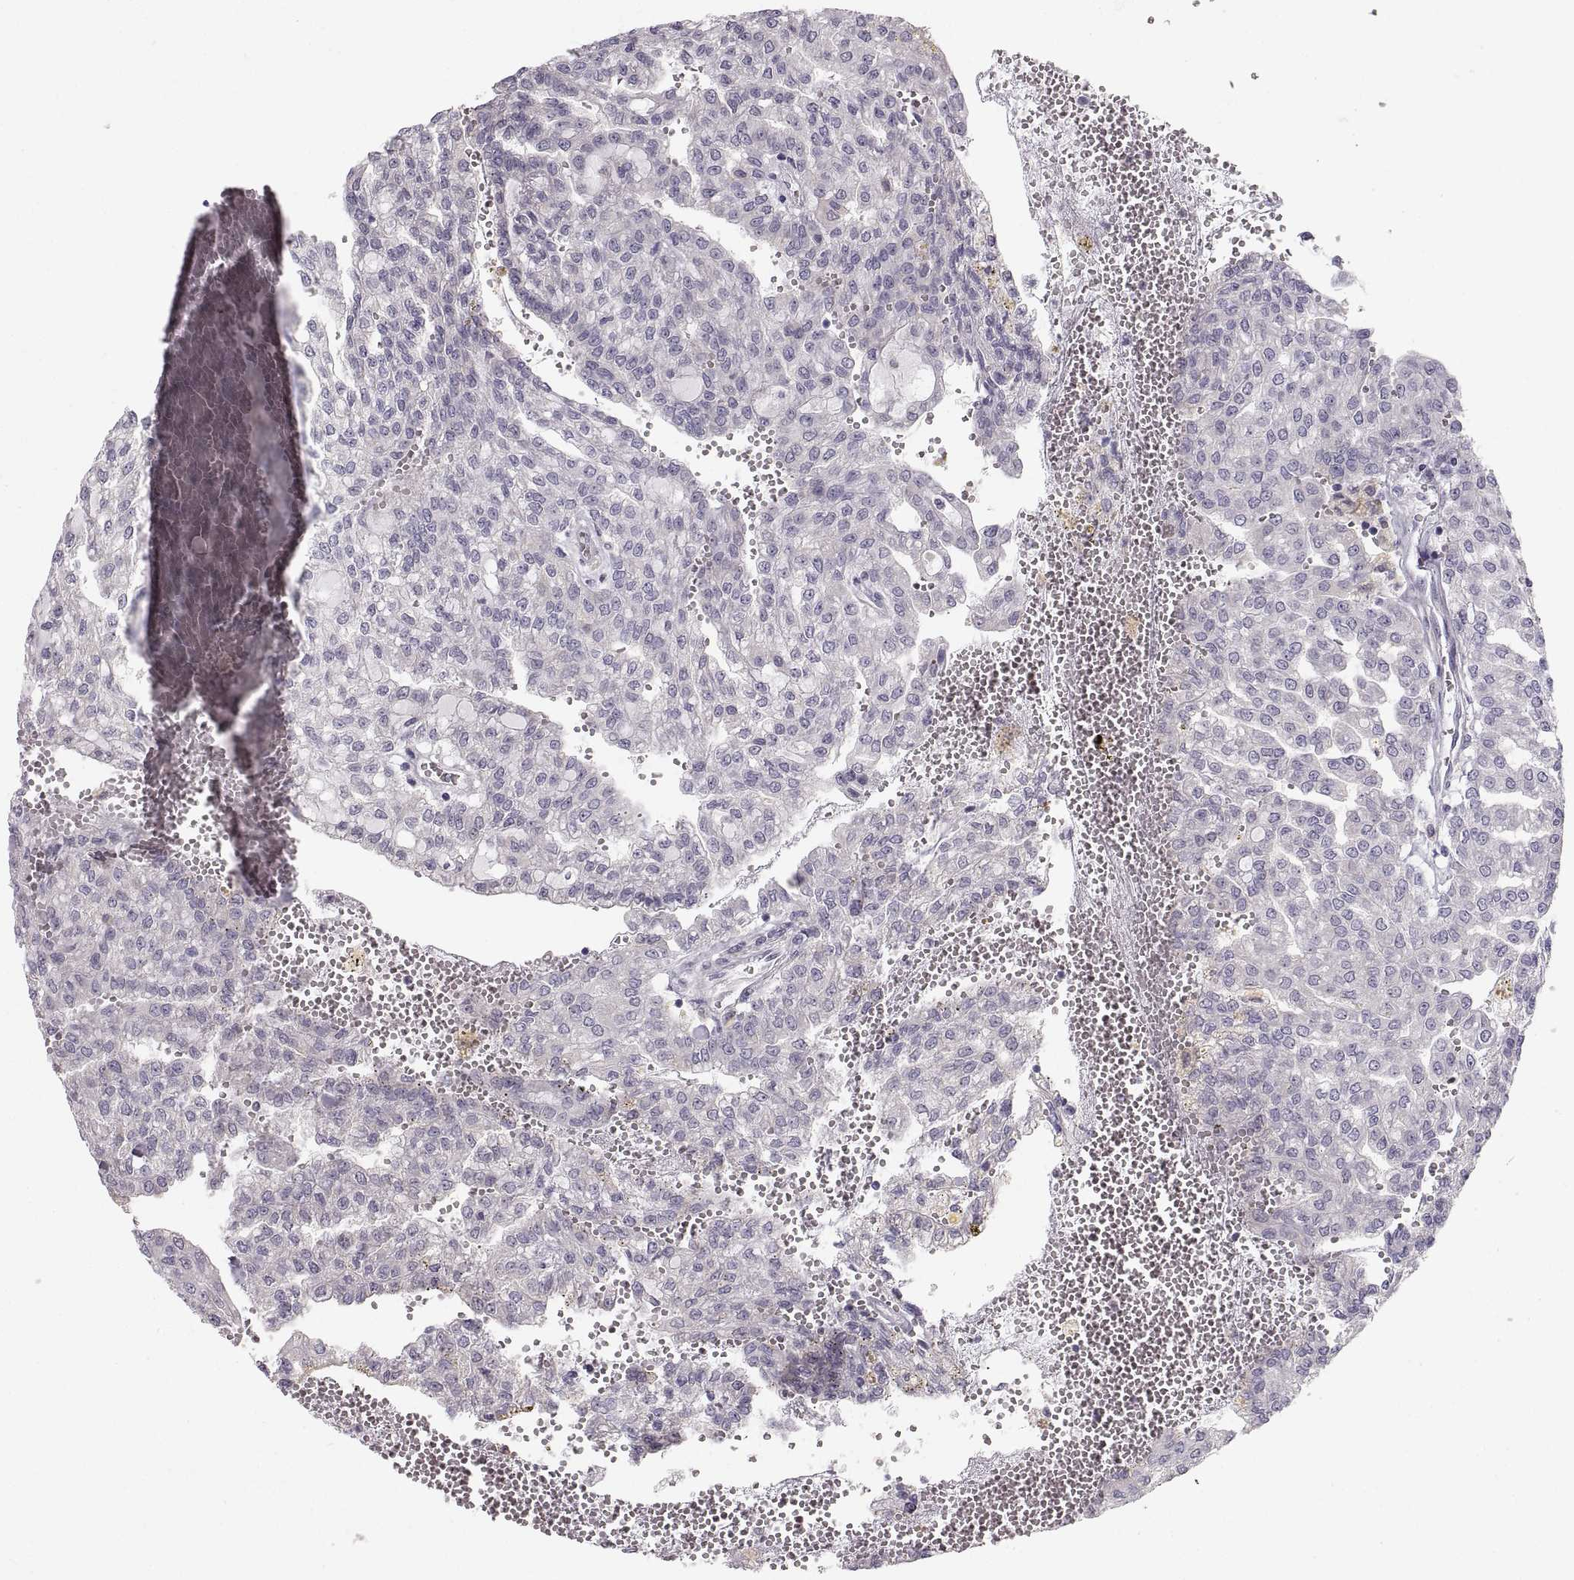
{"staining": {"intensity": "negative", "quantity": "none", "location": "none"}, "tissue": "renal cancer", "cell_type": "Tumor cells", "image_type": "cancer", "snomed": [{"axis": "morphology", "description": "Adenocarcinoma, NOS"}, {"axis": "topography", "description": "Kidney"}], "caption": "Tumor cells are negative for protein expression in human adenocarcinoma (renal).", "gene": "ZNF185", "patient": {"sex": "male", "age": 63}}